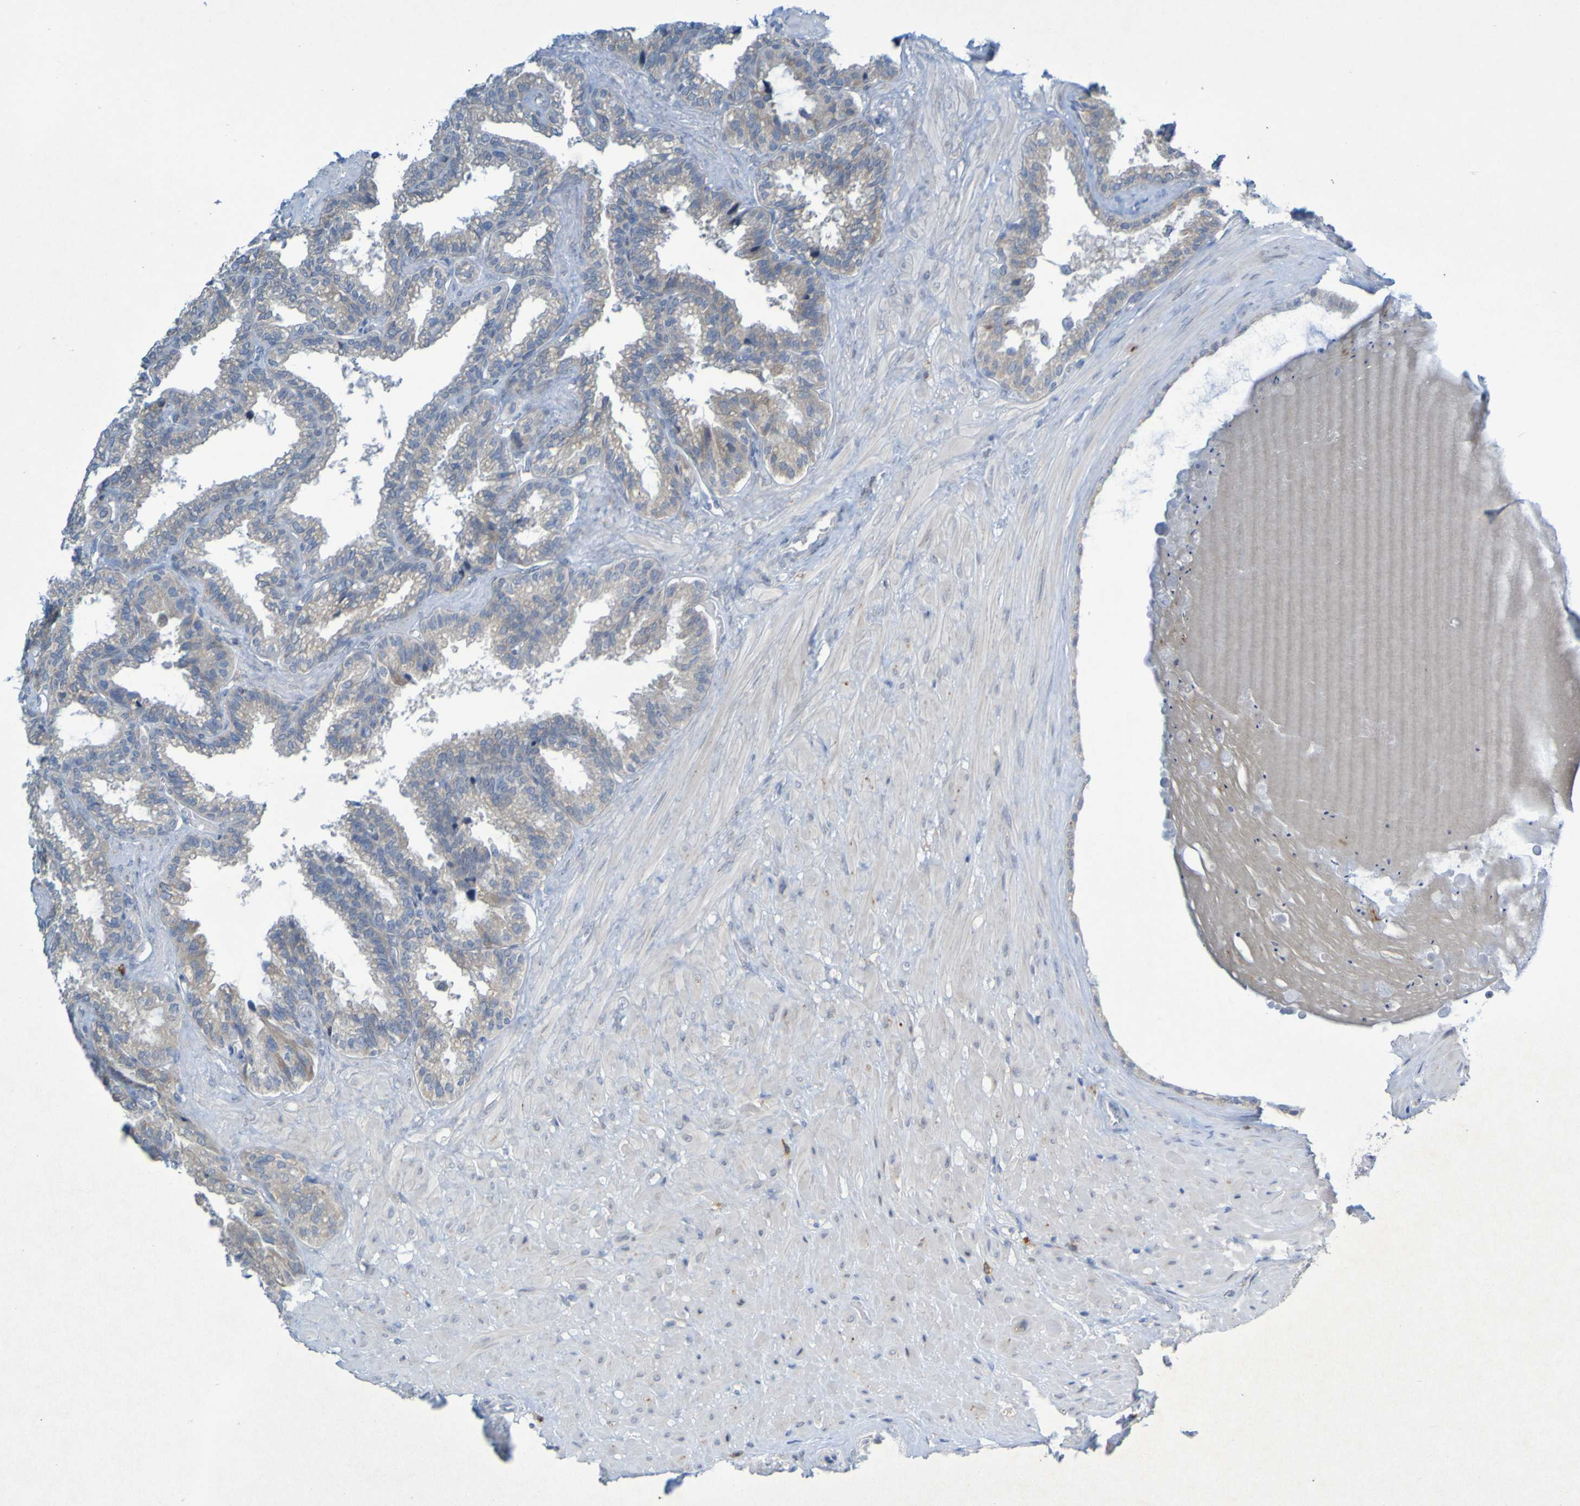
{"staining": {"intensity": "weak", "quantity": "25%-75%", "location": "cytoplasmic/membranous"}, "tissue": "seminal vesicle", "cell_type": "Glandular cells", "image_type": "normal", "snomed": [{"axis": "morphology", "description": "Normal tissue, NOS"}, {"axis": "topography", "description": "Seminal veicle"}], "caption": "Immunohistochemical staining of benign seminal vesicle demonstrates weak cytoplasmic/membranous protein positivity in about 25%-75% of glandular cells.", "gene": "LILRB5", "patient": {"sex": "male", "age": 46}}